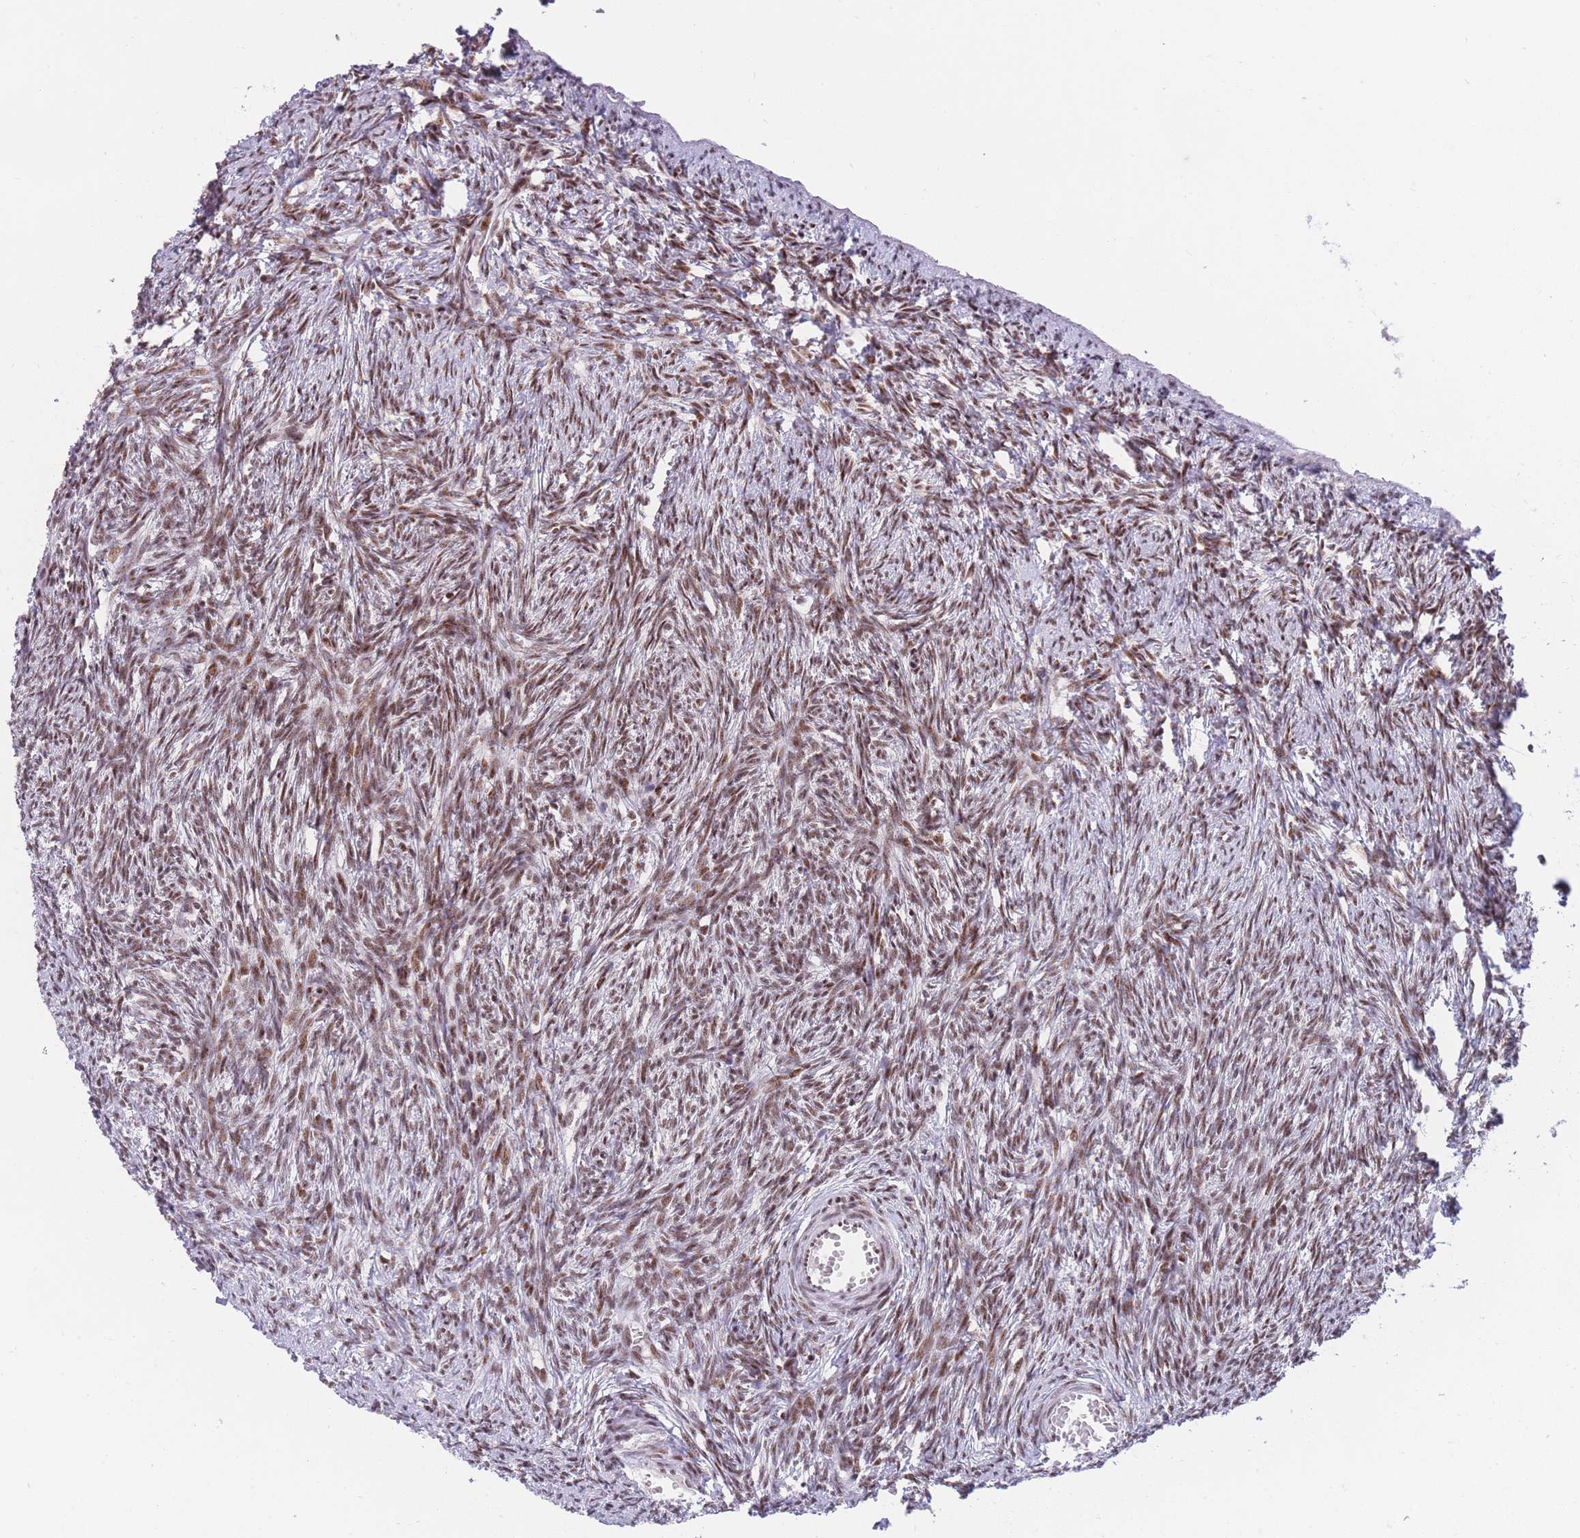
{"staining": {"intensity": "strong", "quantity": "25%-75%", "location": "nuclear"}, "tissue": "ovary", "cell_type": "Ovarian stroma cells", "image_type": "normal", "snomed": [{"axis": "morphology", "description": "Normal tissue, NOS"}, {"axis": "topography", "description": "Ovary"}], "caption": "A brown stain labels strong nuclear staining of a protein in ovarian stroma cells of unremarkable human ovary.", "gene": "TMEM35B", "patient": {"sex": "female", "age": 51}}